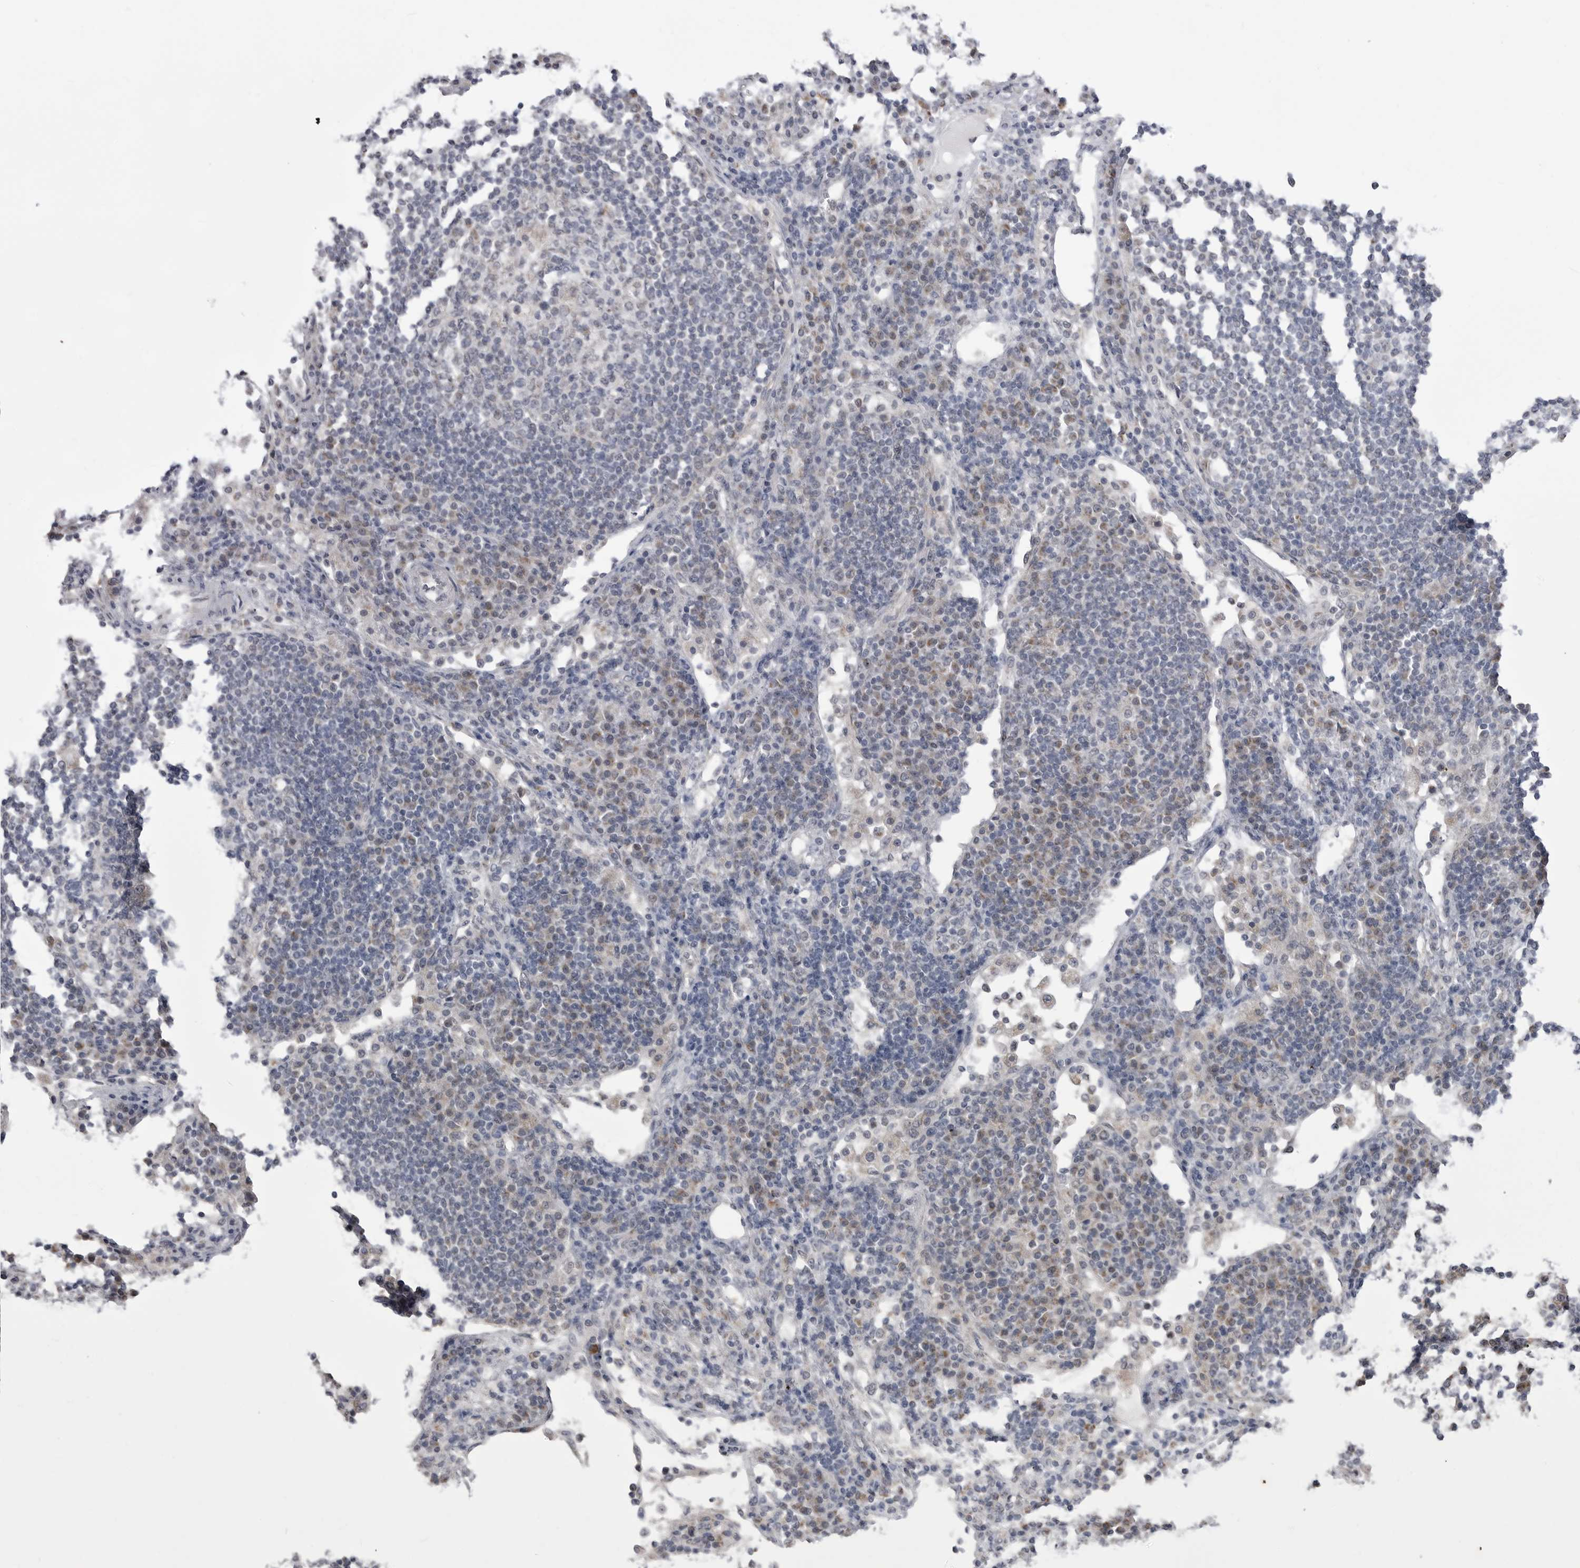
{"staining": {"intensity": "negative", "quantity": "none", "location": "none"}, "tissue": "lymph node", "cell_type": "Germinal center cells", "image_type": "normal", "snomed": [{"axis": "morphology", "description": "Normal tissue, NOS"}, {"axis": "topography", "description": "Lymph node"}], "caption": "IHC image of normal lymph node stained for a protein (brown), which reveals no staining in germinal center cells.", "gene": "FH", "patient": {"sex": "female", "age": 53}}